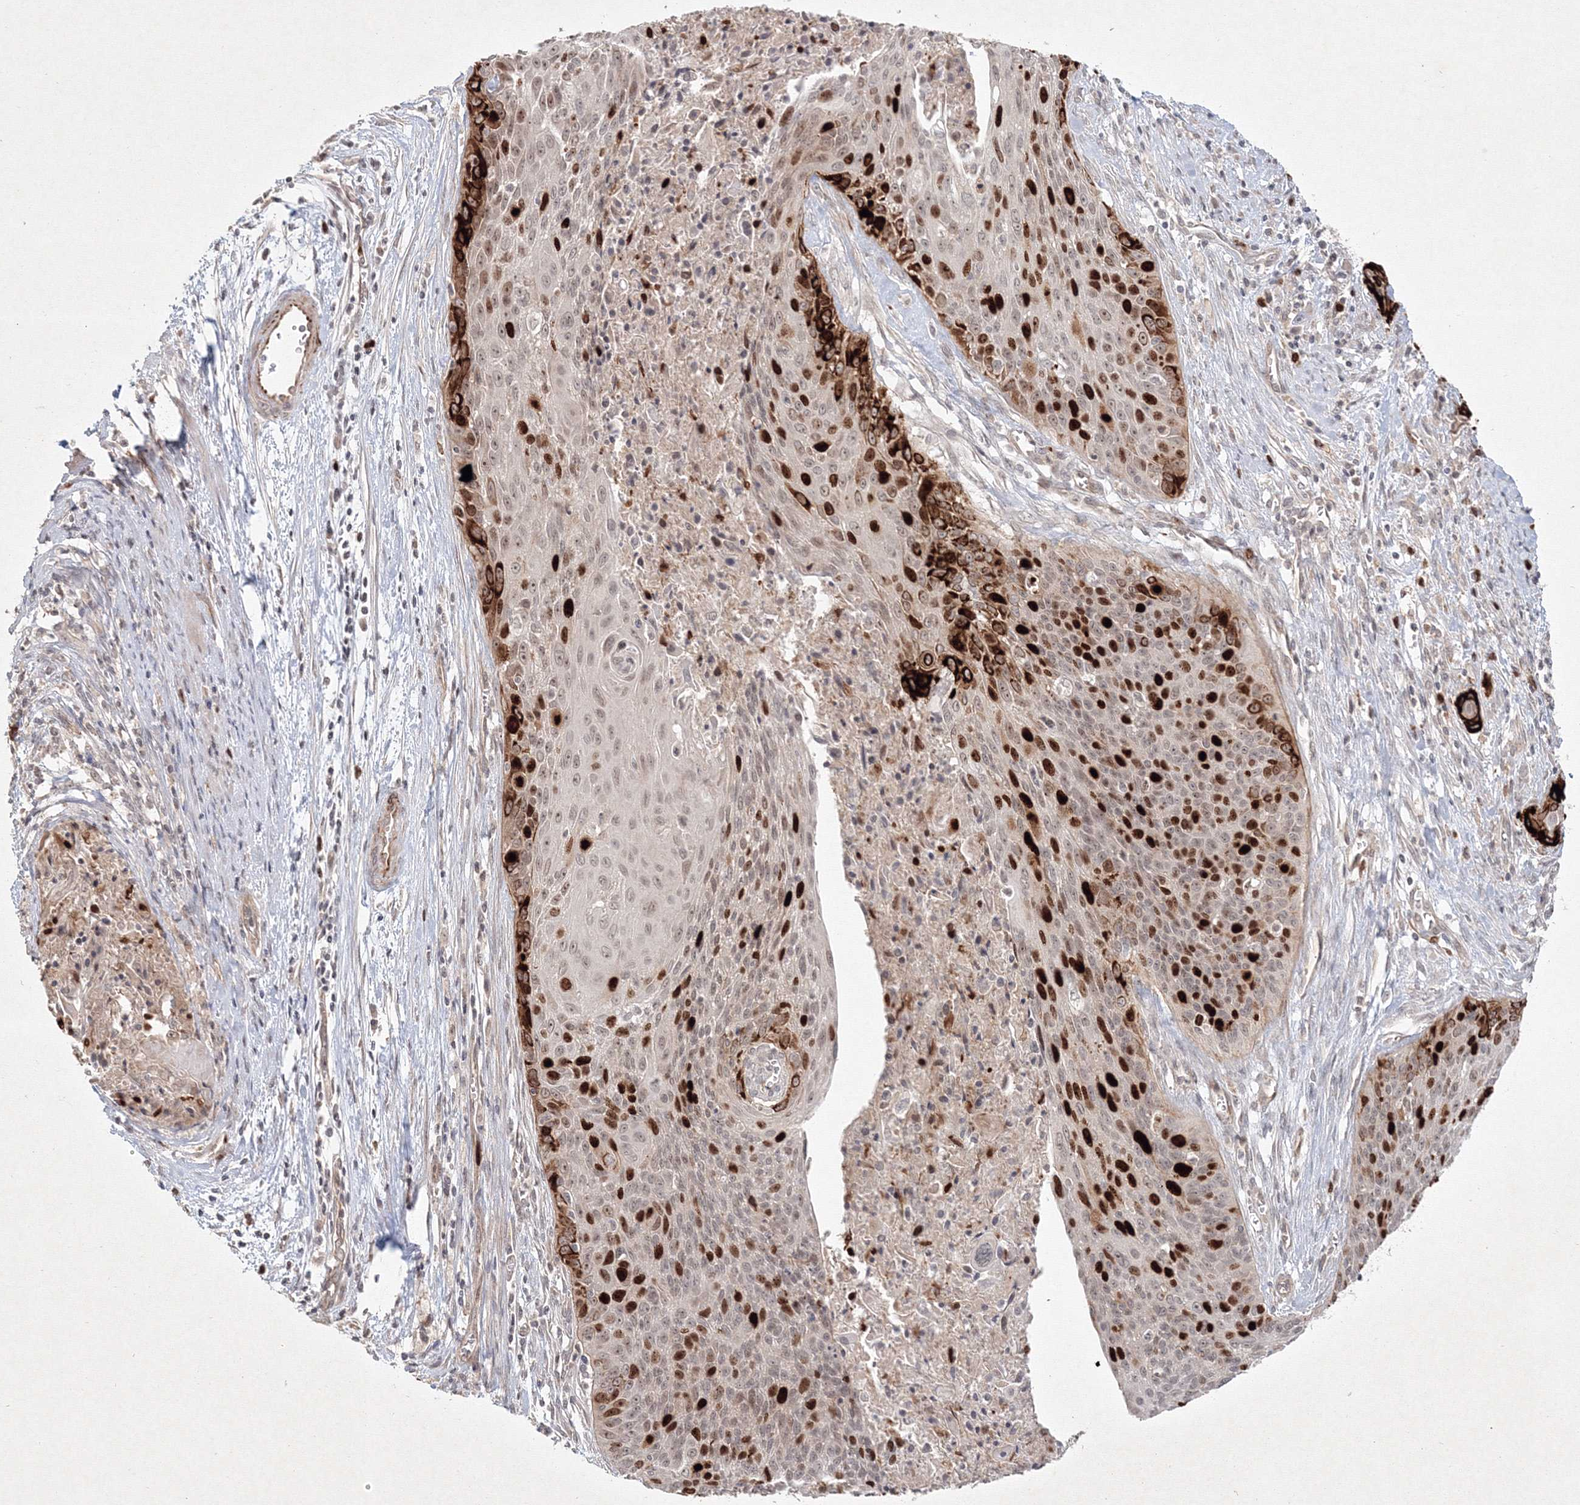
{"staining": {"intensity": "strong", "quantity": "25%-75%", "location": "cytoplasmic/membranous,nuclear"}, "tissue": "cervical cancer", "cell_type": "Tumor cells", "image_type": "cancer", "snomed": [{"axis": "morphology", "description": "Squamous cell carcinoma, NOS"}, {"axis": "topography", "description": "Cervix"}], "caption": "An IHC histopathology image of neoplastic tissue is shown. Protein staining in brown highlights strong cytoplasmic/membranous and nuclear positivity in squamous cell carcinoma (cervical) within tumor cells.", "gene": "KIF20A", "patient": {"sex": "female", "age": 55}}